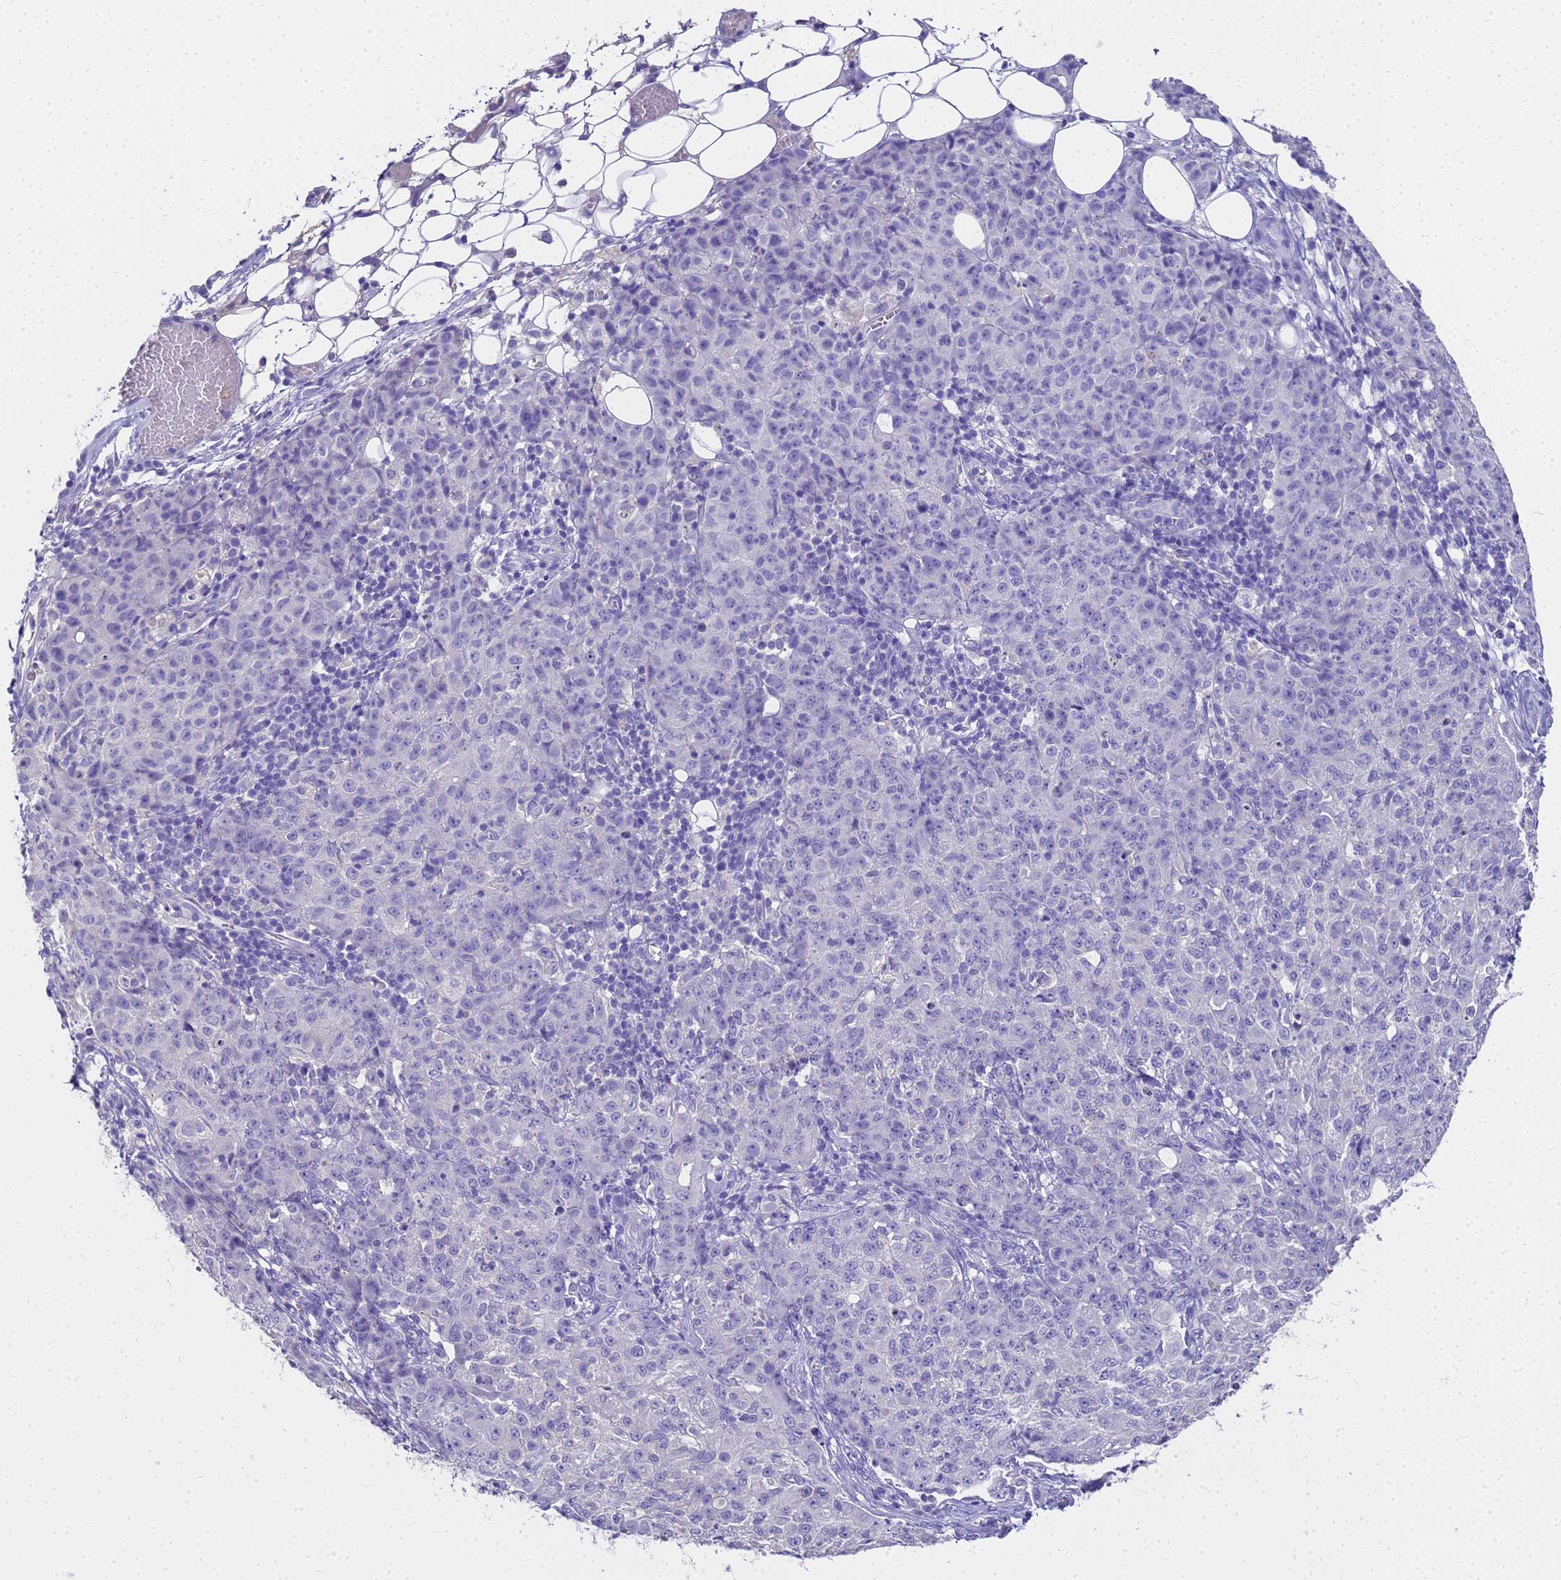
{"staining": {"intensity": "negative", "quantity": "none", "location": "none"}, "tissue": "ovarian cancer", "cell_type": "Tumor cells", "image_type": "cancer", "snomed": [{"axis": "morphology", "description": "Carcinoma, endometroid"}, {"axis": "topography", "description": "Ovary"}], "caption": "High power microscopy histopathology image of an immunohistochemistry (IHC) photomicrograph of ovarian endometroid carcinoma, revealing no significant staining in tumor cells. (Stains: DAB immunohistochemistry (IHC) with hematoxylin counter stain, Microscopy: brightfield microscopy at high magnification).", "gene": "MS4A13", "patient": {"sex": "female", "age": 42}}